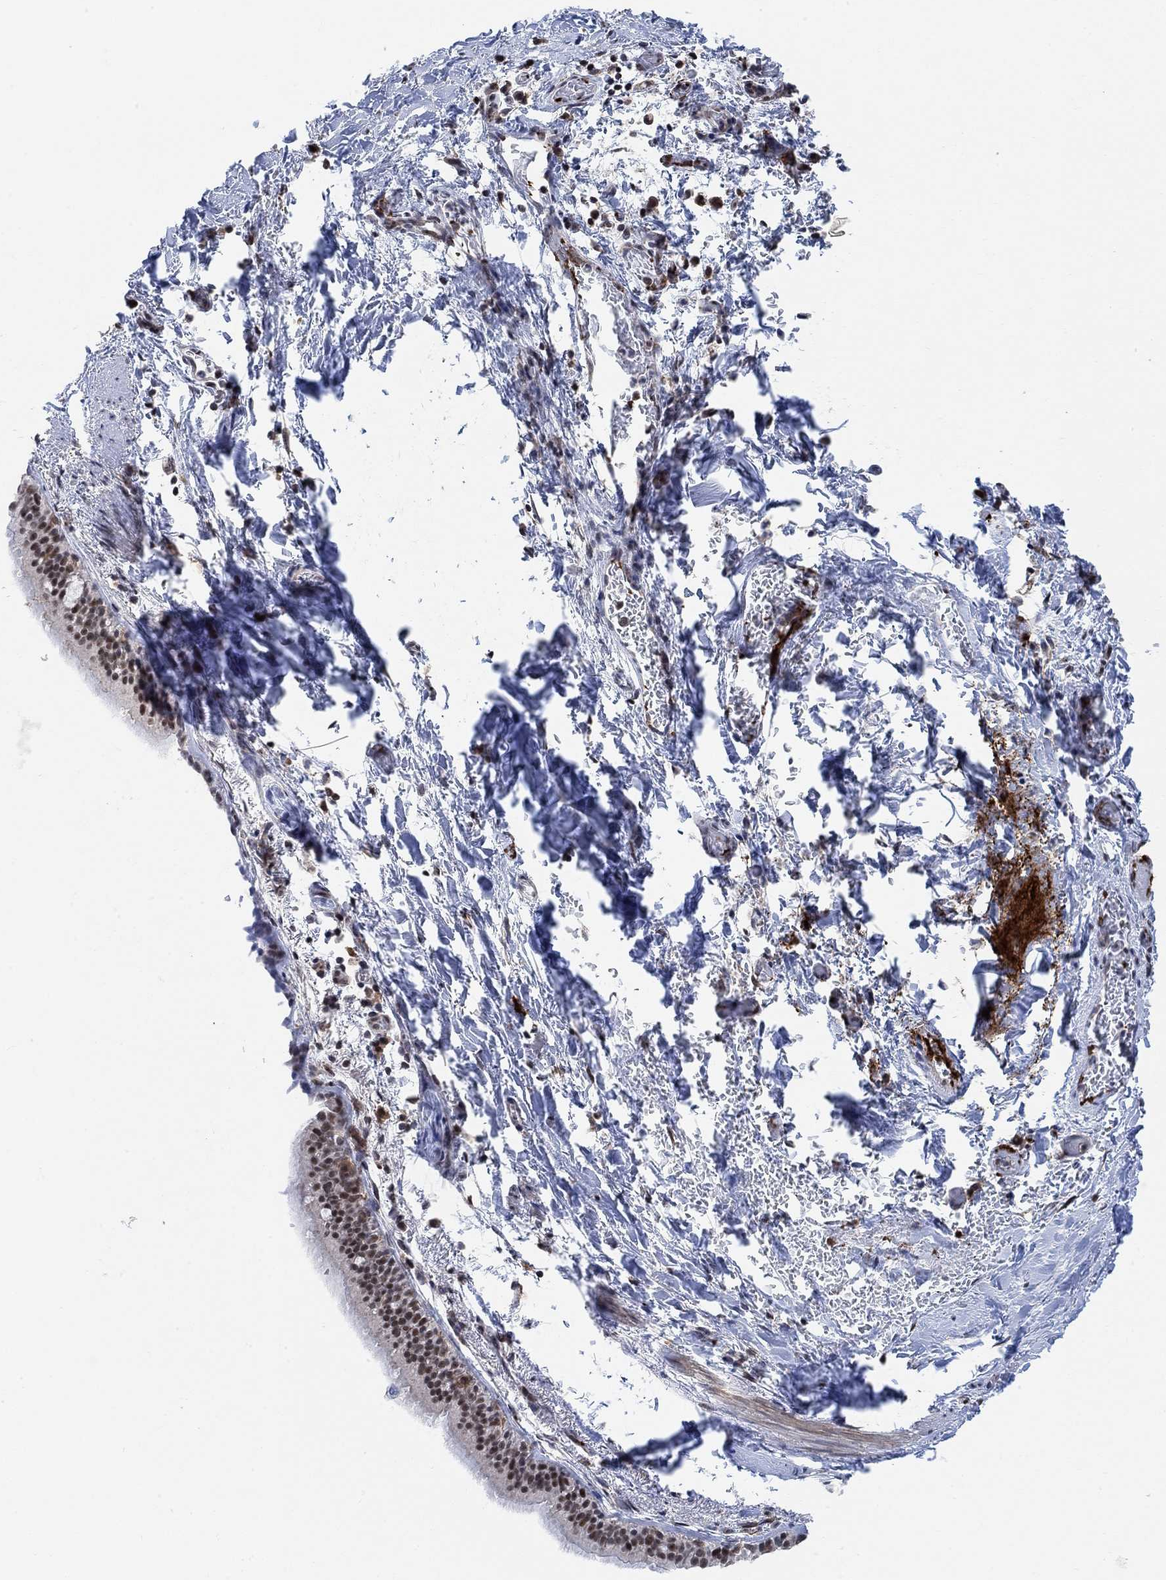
{"staining": {"intensity": "moderate", "quantity": "25%-75%", "location": "nuclear"}, "tissue": "bronchus", "cell_type": "Respiratory epithelial cells", "image_type": "normal", "snomed": [{"axis": "morphology", "description": "Normal tissue, NOS"}, {"axis": "morphology", "description": "Squamous cell carcinoma, NOS"}, {"axis": "topography", "description": "Bronchus"}, {"axis": "topography", "description": "Lung"}], "caption": "Protein analysis of benign bronchus displays moderate nuclear staining in about 25%-75% of respiratory epithelial cells.", "gene": "PWWP2B", "patient": {"sex": "male", "age": 69}}